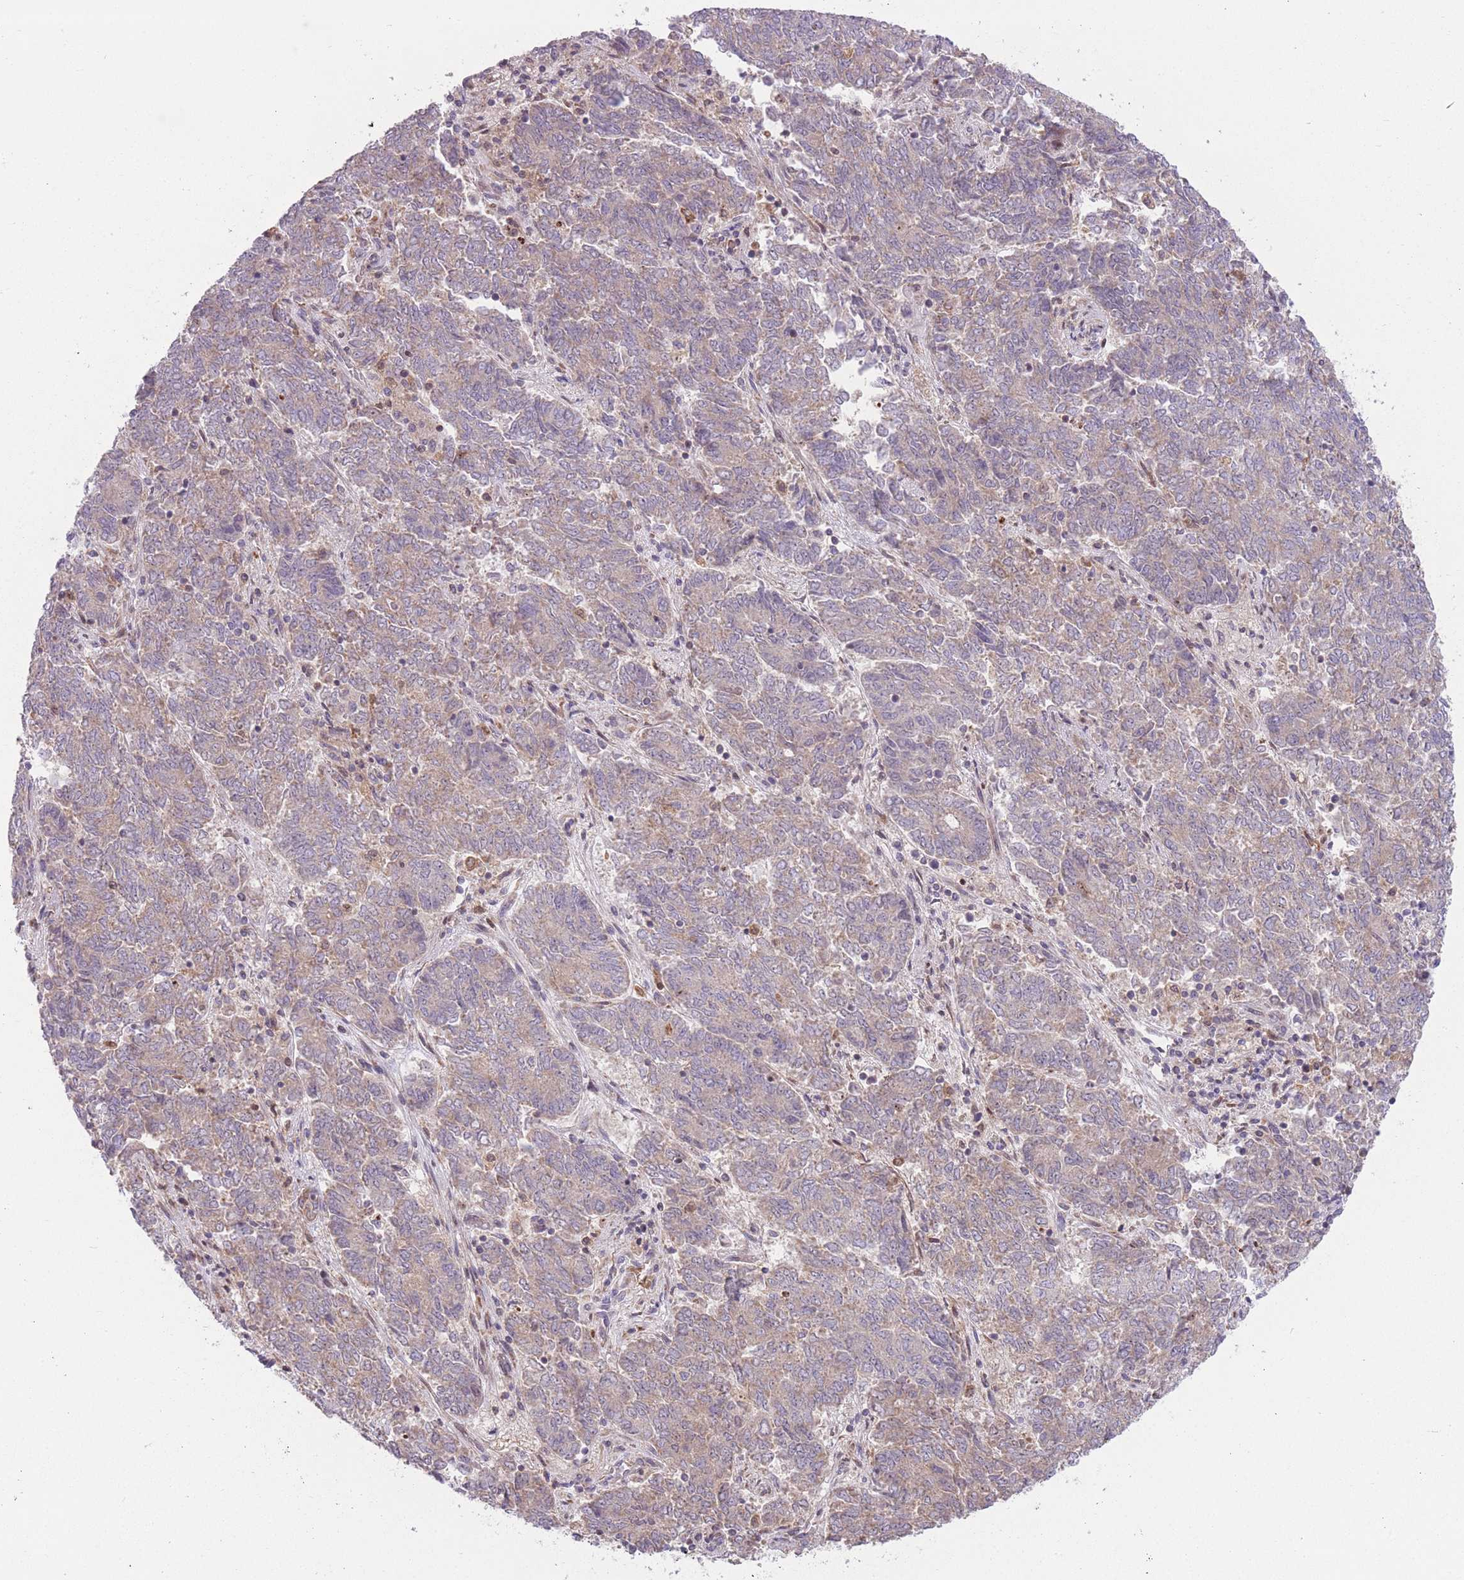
{"staining": {"intensity": "weak", "quantity": "25%-75%", "location": "cytoplasmic/membranous"}, "tissue": "endometrial cancer", "cell_type": "Tumor cells", "image_type": "cancer", "snomed": [{"axis": "morphology", "description": "Adenocarcinoma, NOS"}, {"axis": "topography", "description": "Endometrium"}], "caption": "High-magnification brightfield microscopy of endometrial adenocarcinoma stained with DAB (brown) and counterstained with hematoxylin (blue). tumor cells exhibit weak cytoplasmic/membranous positivity is present in about25%-75% of cells.", "gene": "BOLA2B", "patient": {"sex": "female", "age": 80}}